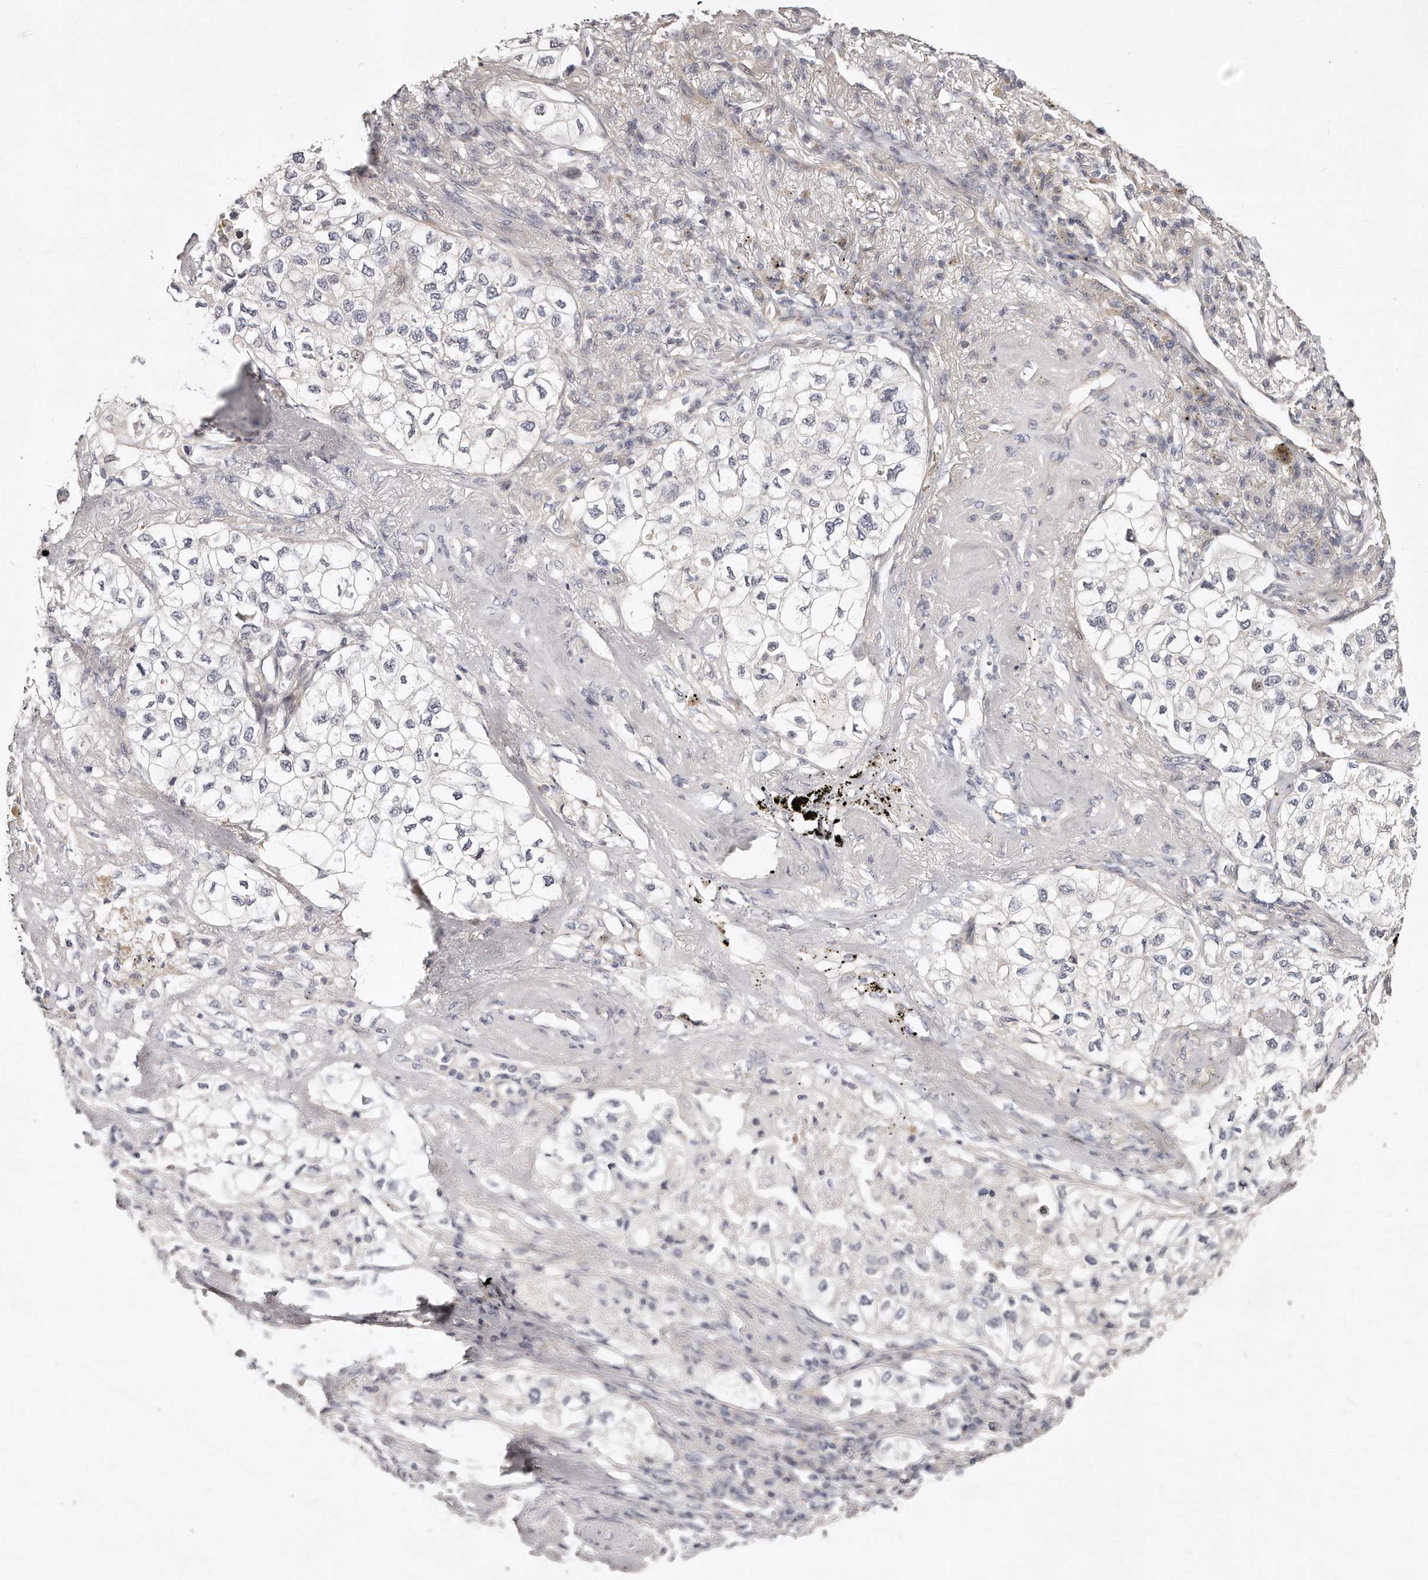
{"staining": {"intensity": "negative", "quantity": "none", "location": "none"}, "tissue": "lung cancer", "cell_type": "Tumor cells", "image_type": "cancer", "snomed": [{"axis": "morphology", "description": "Adenocarcinoma, NOS"}, {"axis": "topography", "description": "Lung"}], "caption": "Tumor cells show no significant protein expression in lung adenocarcinoma.", "gene": "CASZ1", "patient": {"sex": "male", "age": 63}}